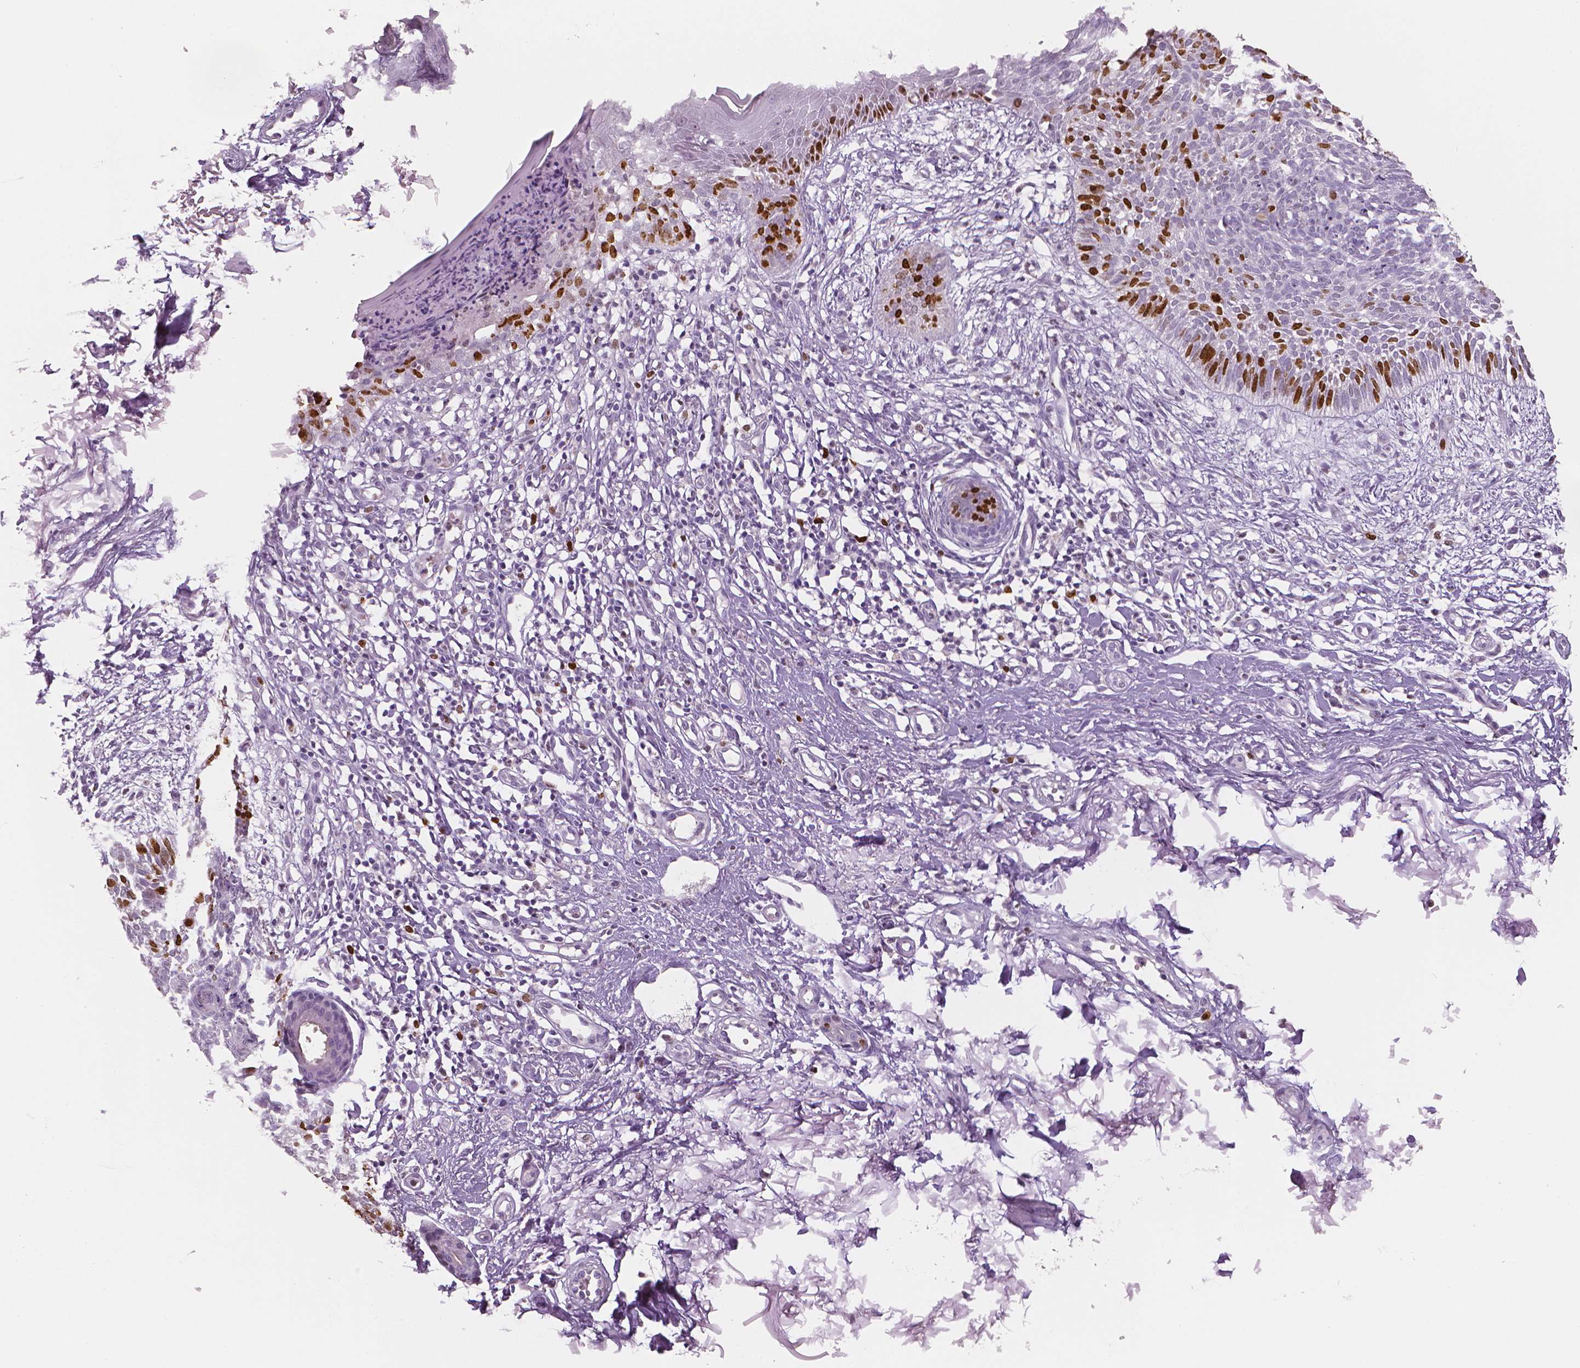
{"staining": {"intensity": "strong", "quantity": "<25%", "location": "nuclear"}, "tissue": "skin cancer", "cell_type": "Tumor cells", "image_type": "cancer", "snomed": [{"axis": "morphology", "description": "Basal cell carcinoma"}, {"axis": "topography", "description": "Skin"}], "caption": "A high-resolution micrograph shows IHC staining of skin cancer (basal cell carcinoma), which demonstrates strong nuclear staining in about <25% of tumor cells.", "gene": "MKI67", "patient": {"sex": "female", "age": 84}}